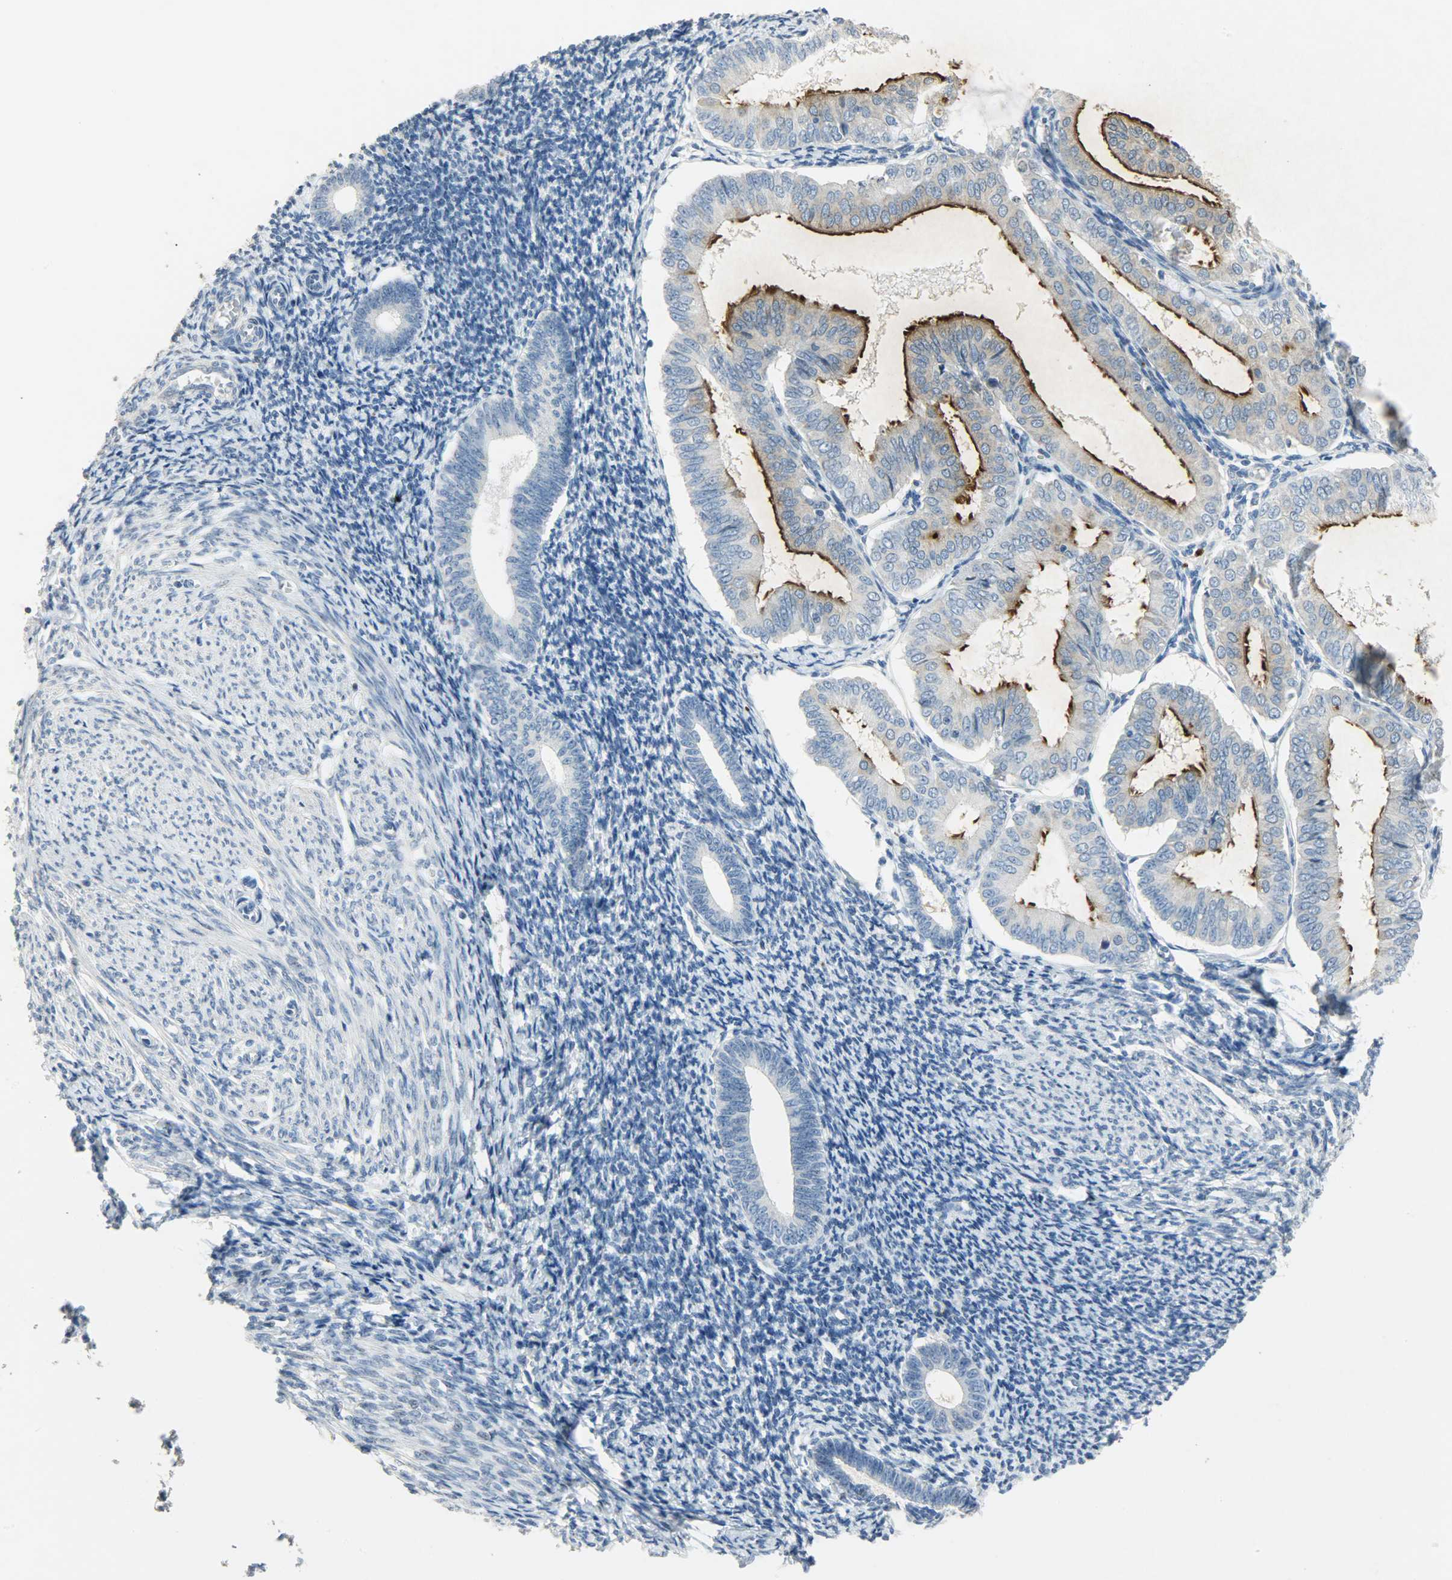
{"staining": {"intensity": "negative", "quantity": "none", "location": "none"}, "tissue": "endometrium", "cell_type": "Cells in endometrial stroma", "image_type": "normal", "snomed": [{"axis": "morphology", "description": "Normal tissue, NOS"}, {"axis": "topography", "description": "Endometrium"}], "caption": "Immunohistochemistry (IHC) image of normal endometrium: human endometrium stained with DAB reveals no significant protein expression in cells in endometrial stroma.", "gene": "DNAJB6", "patient": {"sex": "female", "age": 57}}